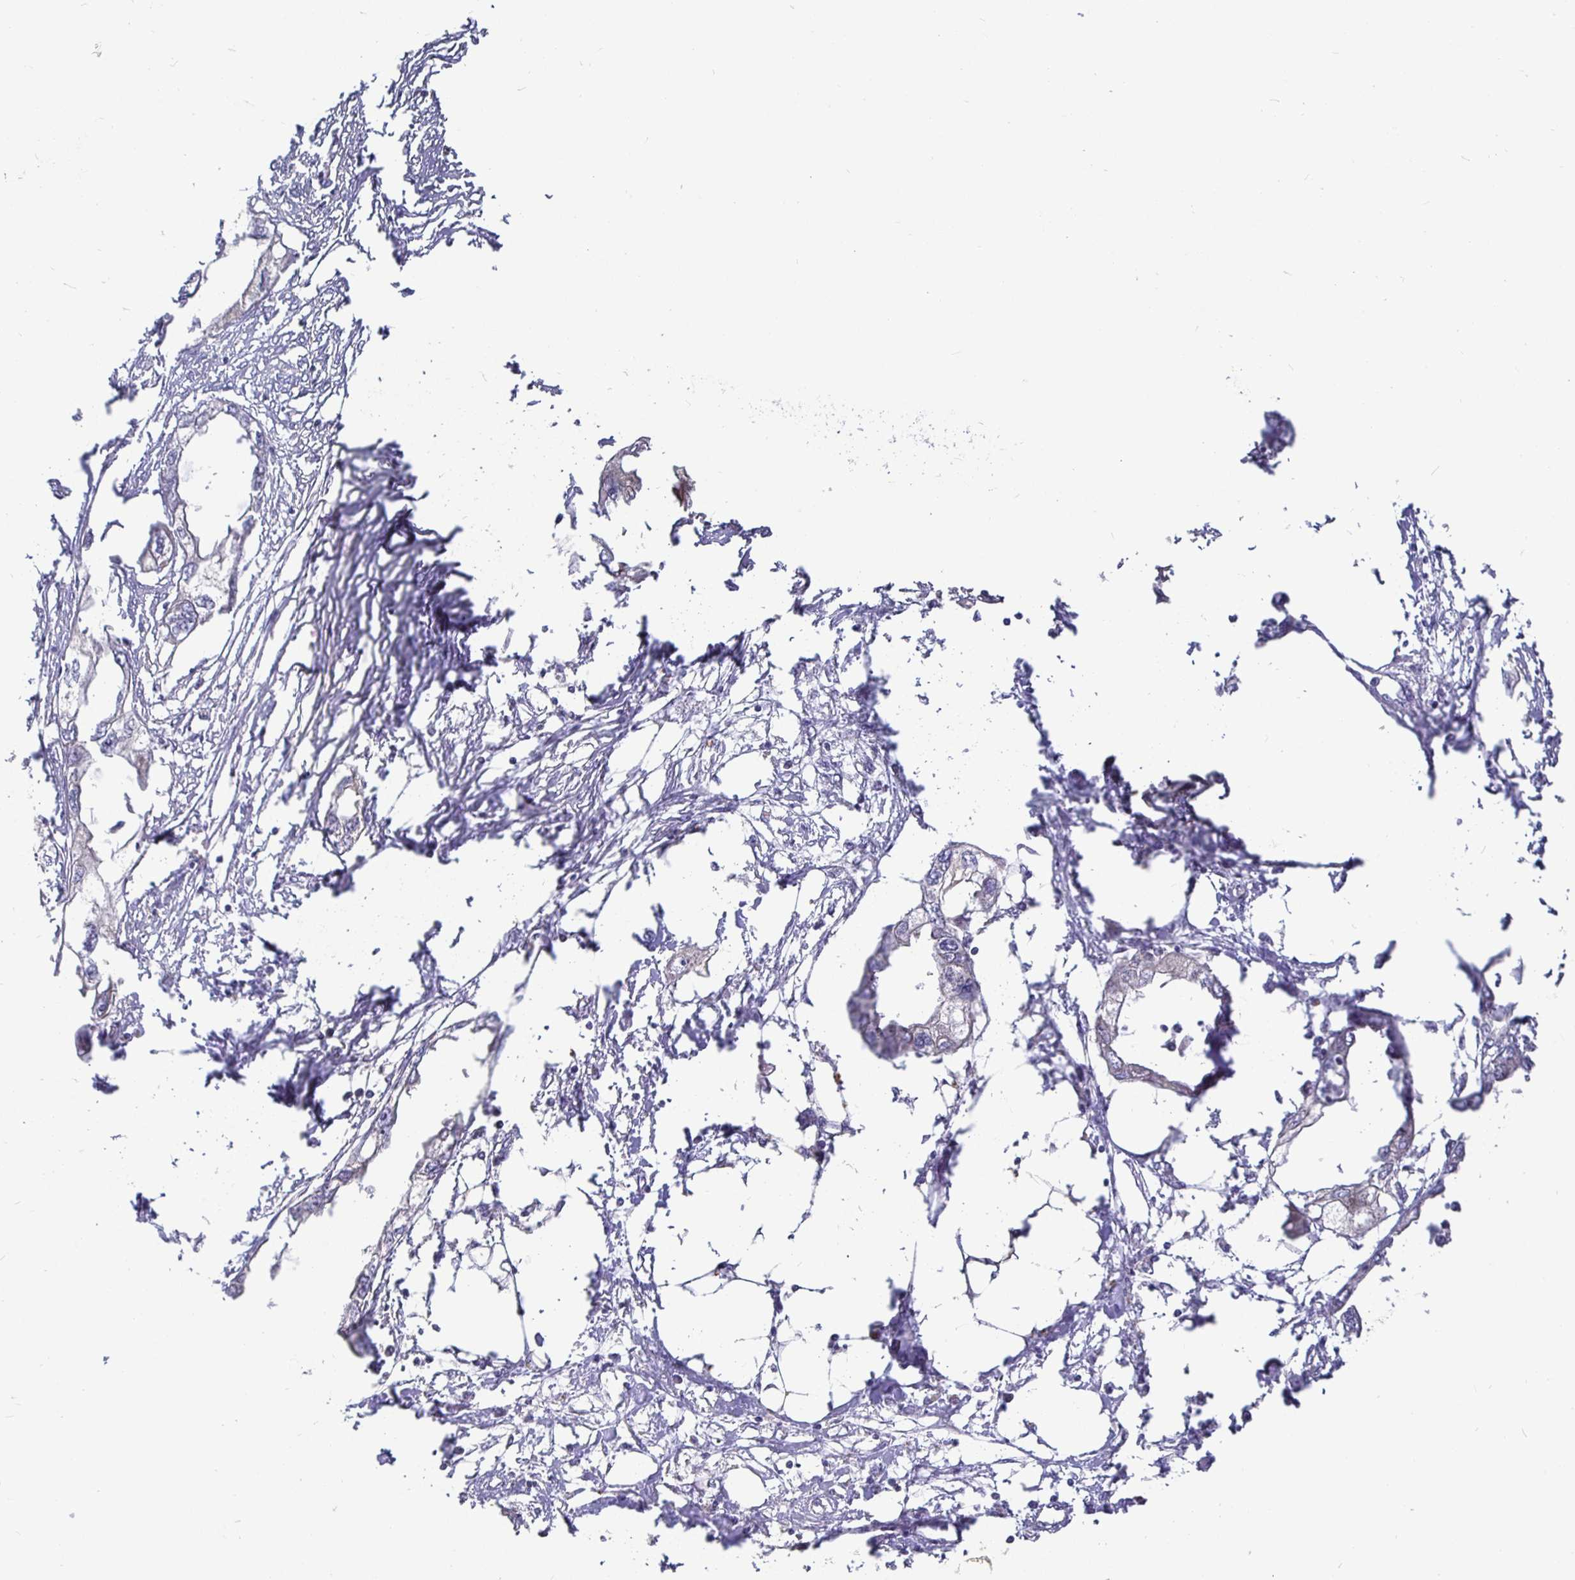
{"staining": {"intensity": "negative", "quantity": "none", "location": "none"}, "tissue": "endometrial cancer", "cell_type": "Tumor cells", "image_type": "cancer", "snomed": [{"axis": "morphology", "description": "Adenocarcinoma, NOS"}, {"axis": "morphology", "description": "Adenocarcinoma, metastatic, NOS"}, {"axis": "topography", "description": "Adipose tissue"}, {"axis": "topography", "description": "Endometrium"}], "caption": "Protein analysis of endometrial cancer (adenocarcinoma) displays no significant expression in tumor cells.", "gene": "KIF21A", "patient": {"sex": "female", "age": 67}}